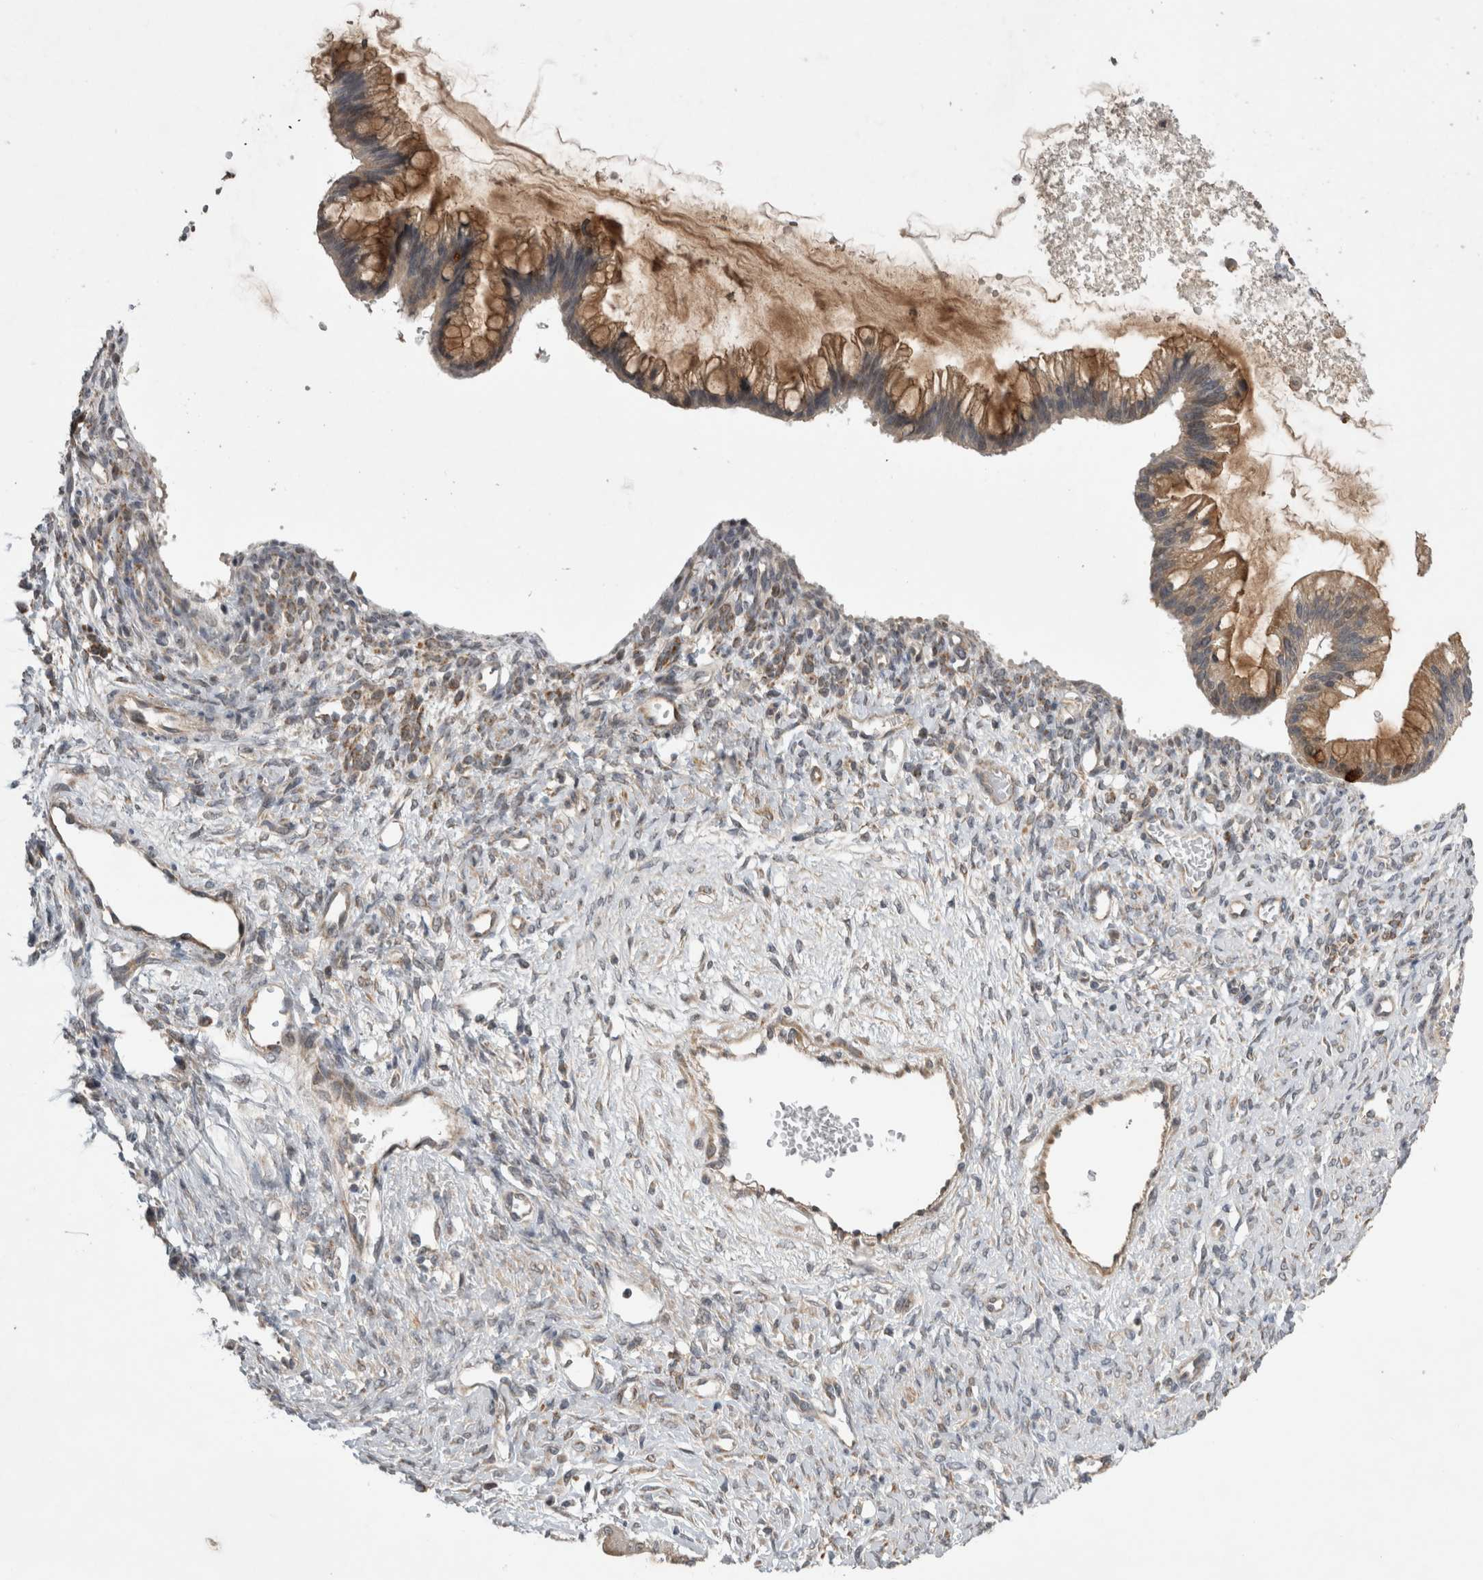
{"staining": {"intensity": "moderate", "quantity": ">75%", "location": "cytoplasmic/membranous"}, "tissue": "ovarian cancer", "cell_type": "Tumor cells", "image_type": "cancer", "snomed": [{"axis": "morphology", "description": "Cystadenocarcinoma, mucinous, NOS"}, {"axis": "topography", "description": "Ovary"}], "caption": "An immunohistochemistry (IHC) image of neoplastic tissue is shown. Protein staining in brown labels moderate cytoplasmic/membranous positivity in ovarian cancer (mucinous cystadenocarcinoma) within tumor cells.", "gene": "KCNIP1", "patient": {"sex": "female", "age": 73}}